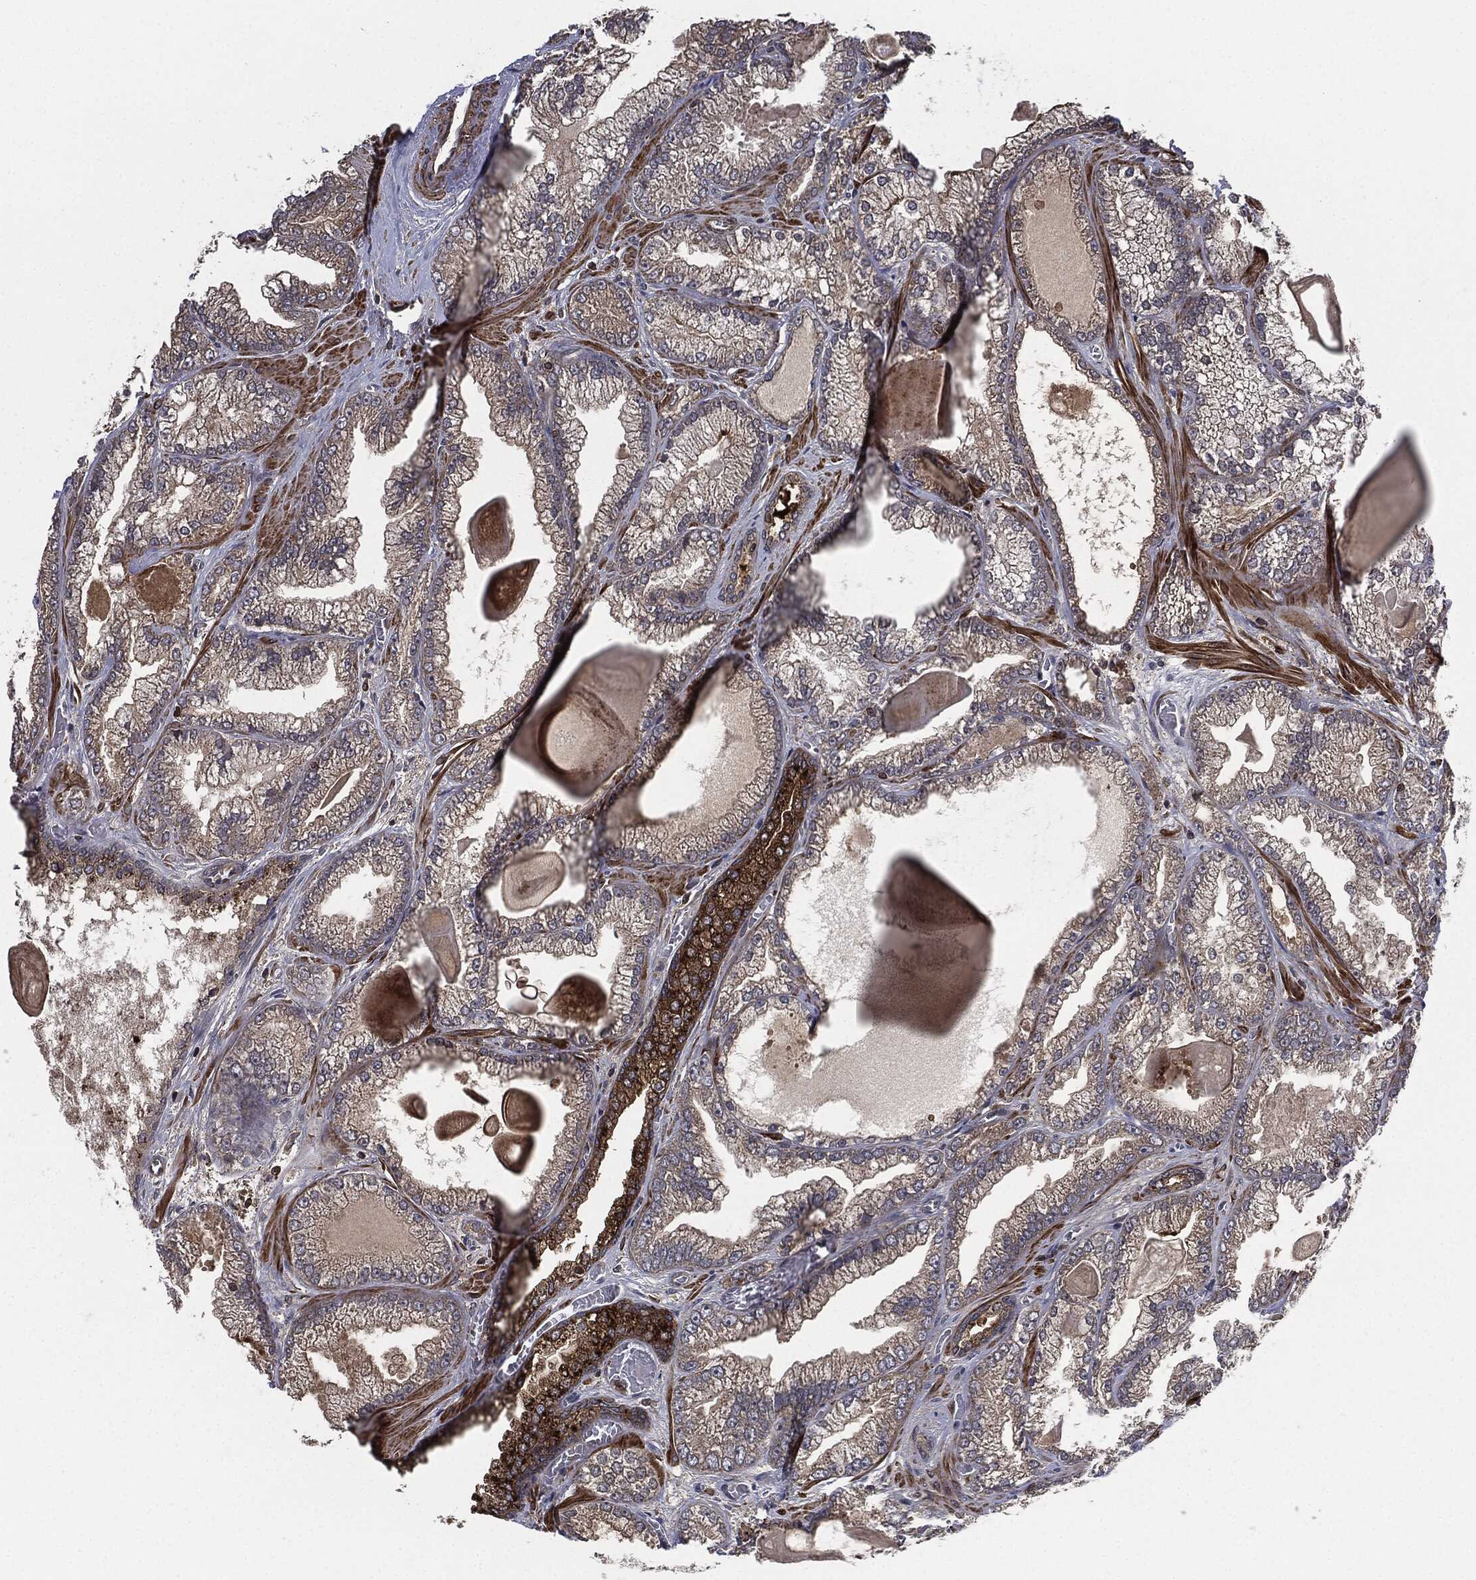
{"staining": {"intensity": "moderate", "quantity": "<25%", "location": "cytoplasmic/membranous"}, "tissue": "prostate cancer", "cell_type": "Tumor cells", "image_type": "cancer", "snomed": [{"axis": "morphology", "description": "Adenocarcinoma, Low grade"}, {"axis": "topography", "description": "Prostate"}], "caption": "Immunohistochemical staining of human low-grade adenocarcinoma (prostate) displays moderate cytoplasmic/membranous protein staining in about <25% of tumor cells.", "gene": "UBR1", "patient": {"sex": "male", "age": 57}}